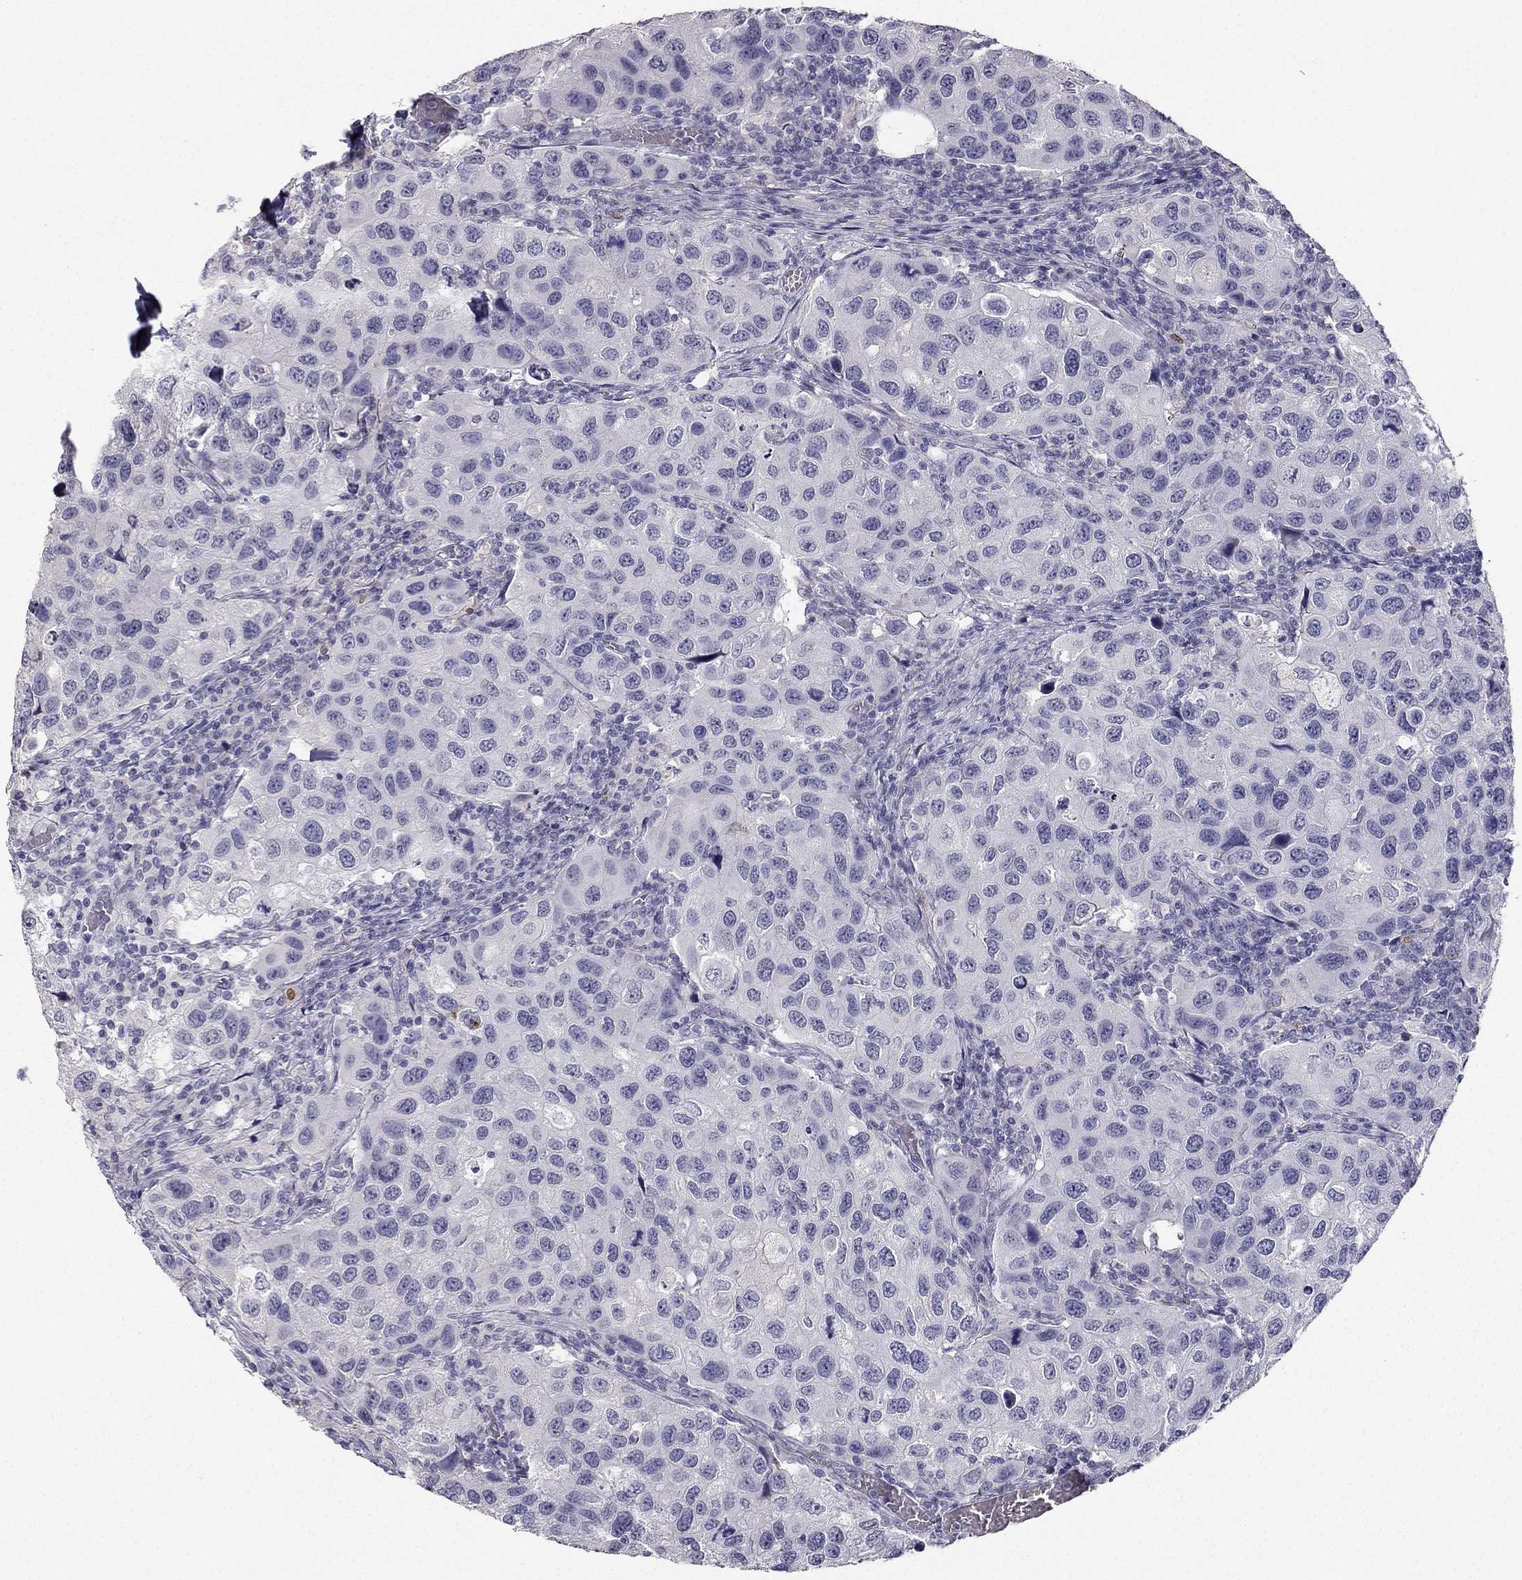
{"staining": {"intensity": "negative", "quantity": "none", "location": "none"}, "tissue": "urothelial cancer", "cell_type": "Tumor cells", "image_type": "cancer", "snomed": [{"axis": "morphology", "description": "Urothelial carcinoma, High grade"}, {"axis": "topography", "description": "Urinary bladder"}], "caption": "This is an IHC histopathology image of human urothelial cancer. There is no positivity in tumor cells.", "gene": "CALB2", "patient": {"sex": "male", "age": 79}}